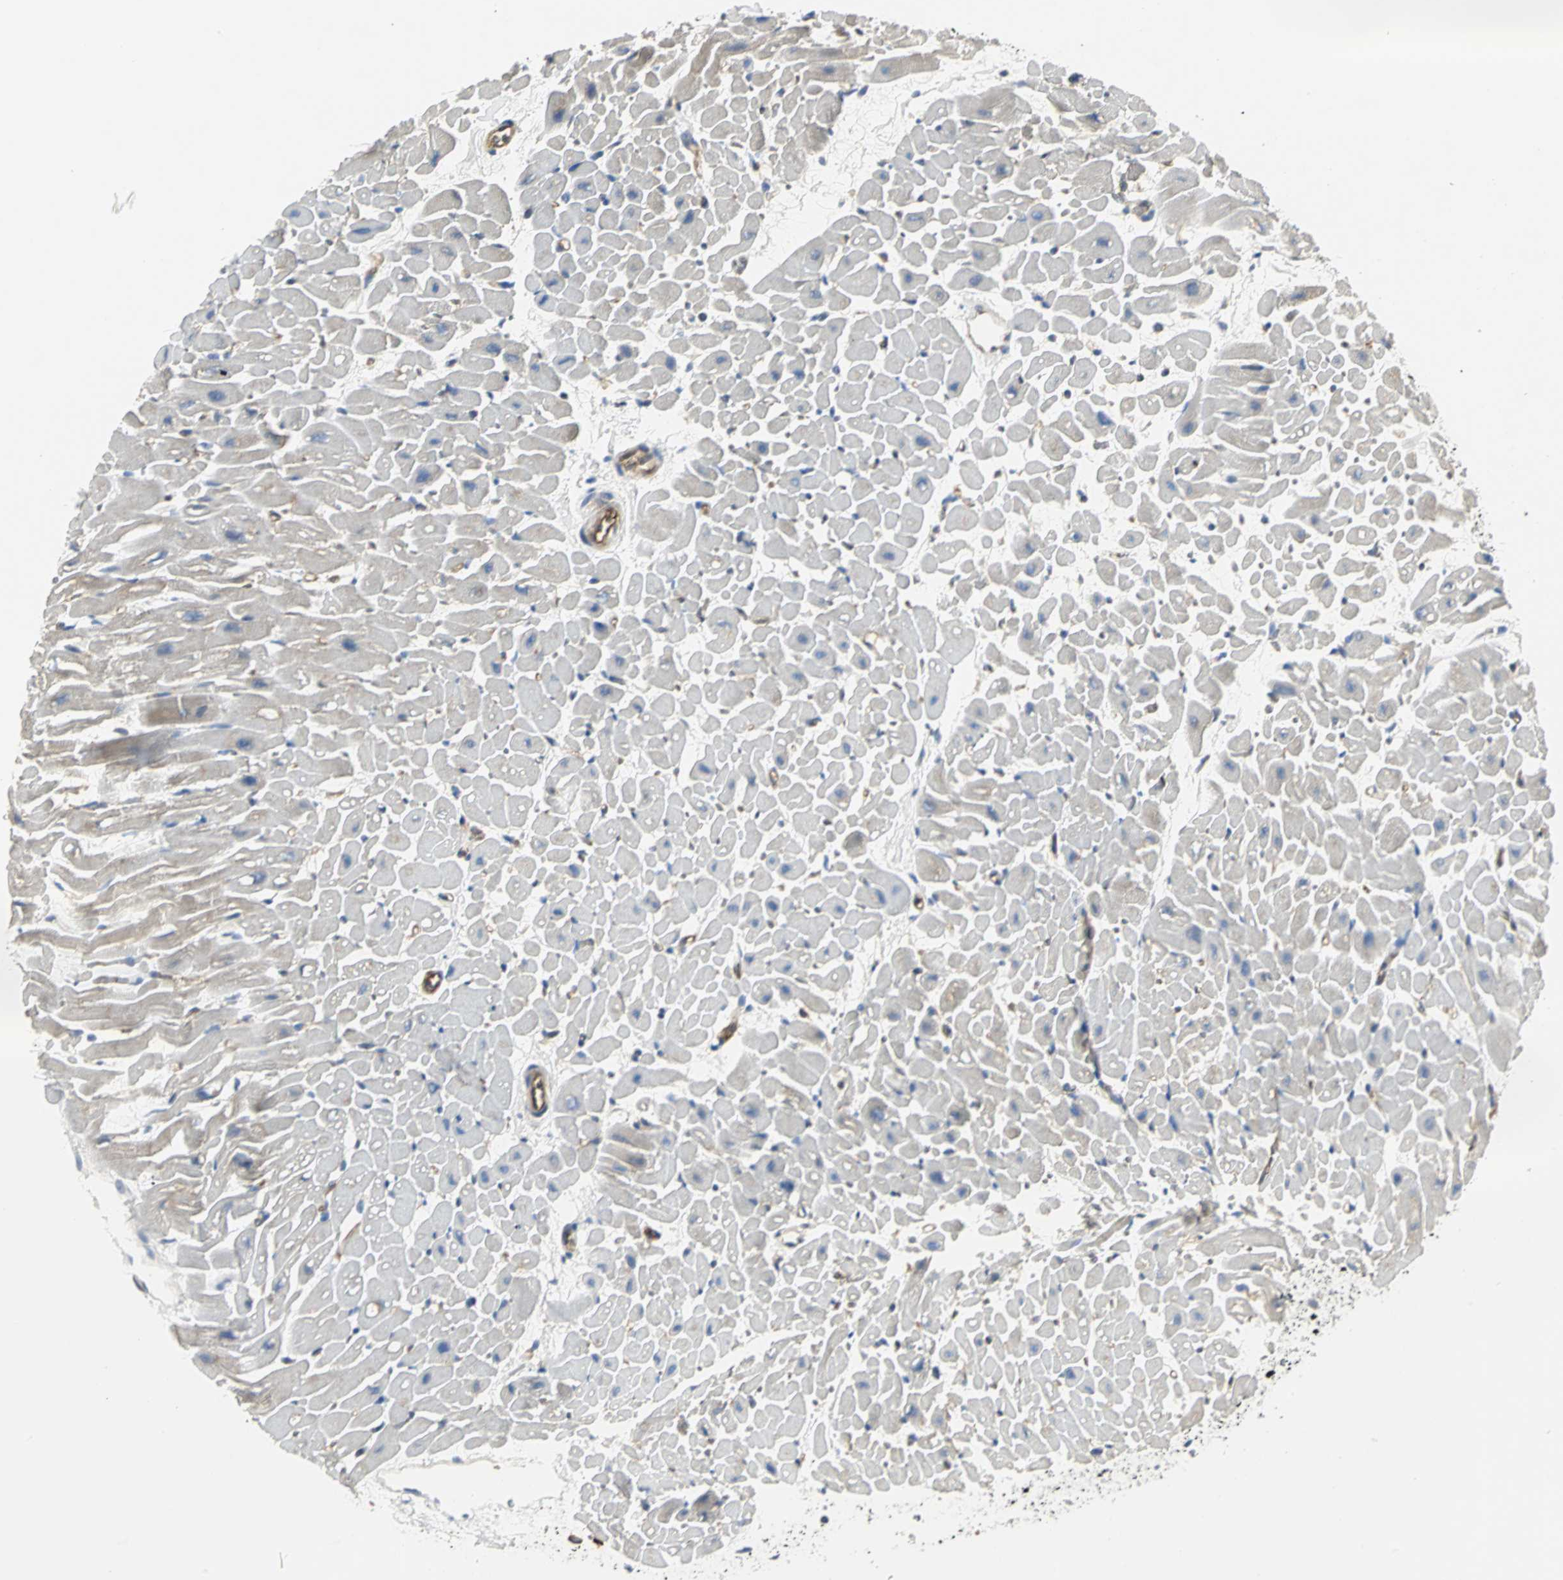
{"staining": {"intensity": "weak", "quantity": "25%-75%", "location": "cytoplasmic/membranous"}, "tissue": "heart muscle", "cell_type": "Cardiomyocytes", "image_type": "normal", "snomed": [{"axis": "morphology", "description": "Normal tissue, NOS"}, {"axis": "topography", "description": "Heart"}], "caption": "An immunohistochemistry (IHC) micrograph of normal tissue is shown. Protein staining in brown labels weak cytoplasmic/membranous positivity in heart muscle within cardiomyocytes.", "gene": "CHRNB1", "patient": {"sex": "male", "age": 45}}